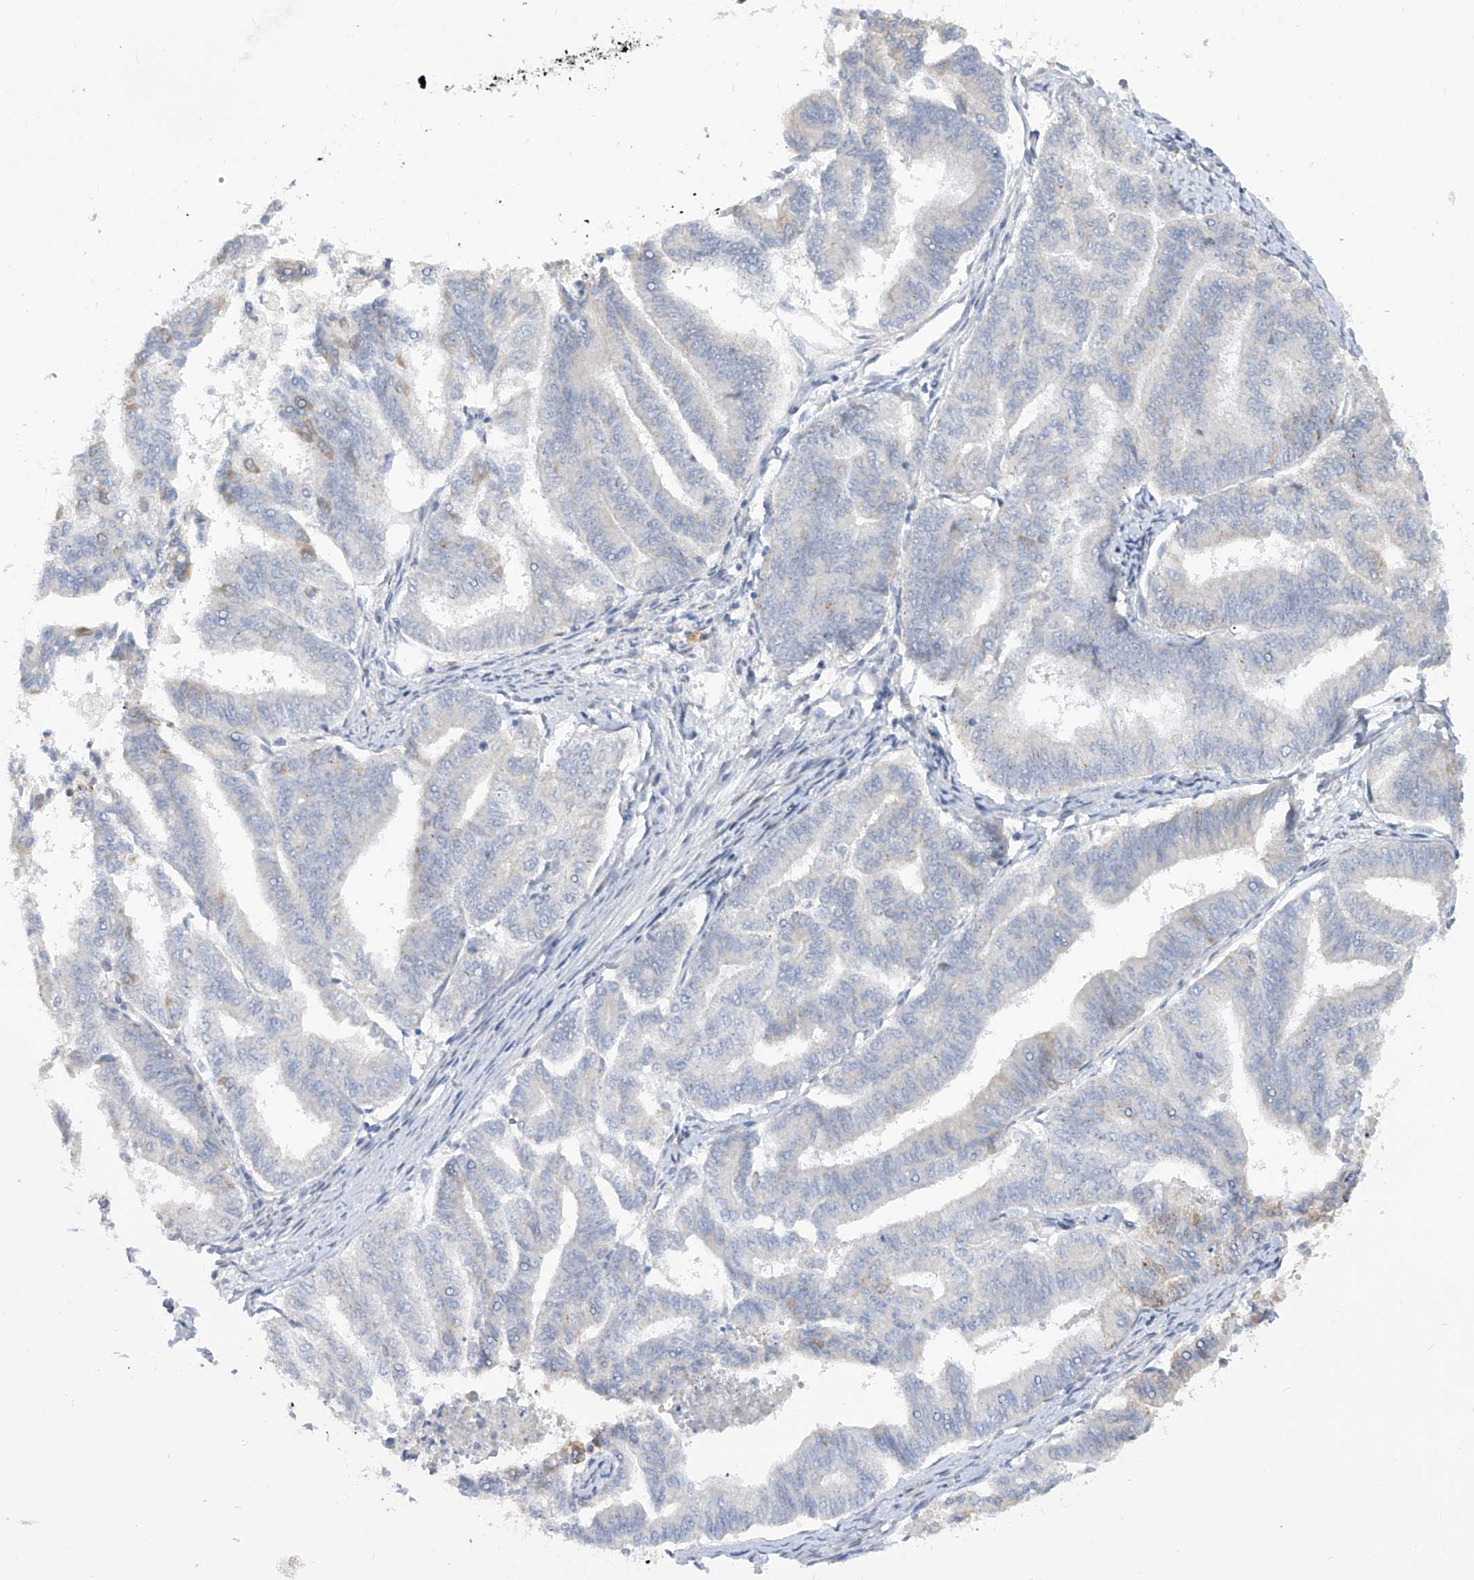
{"staining": {"intensity": "negative", "quantity": "none", "location": "none"}, "tissue": "endometrial cancer", "cell_type": "Tumor cells", "image_type": "cancer", "snomed": [{"axis": "morphology", "description": "Adenocarcinoma, NOS"}, {"axis": "topography", "description": "Endometrium"}], "caption": "A high-resolution image shows IHC staining of adenocarcinoma (endometrial), which shows no significant expression in tumor cells.", "gene": "LRRC1", "patient": {"sex": "female", "age": 79}}